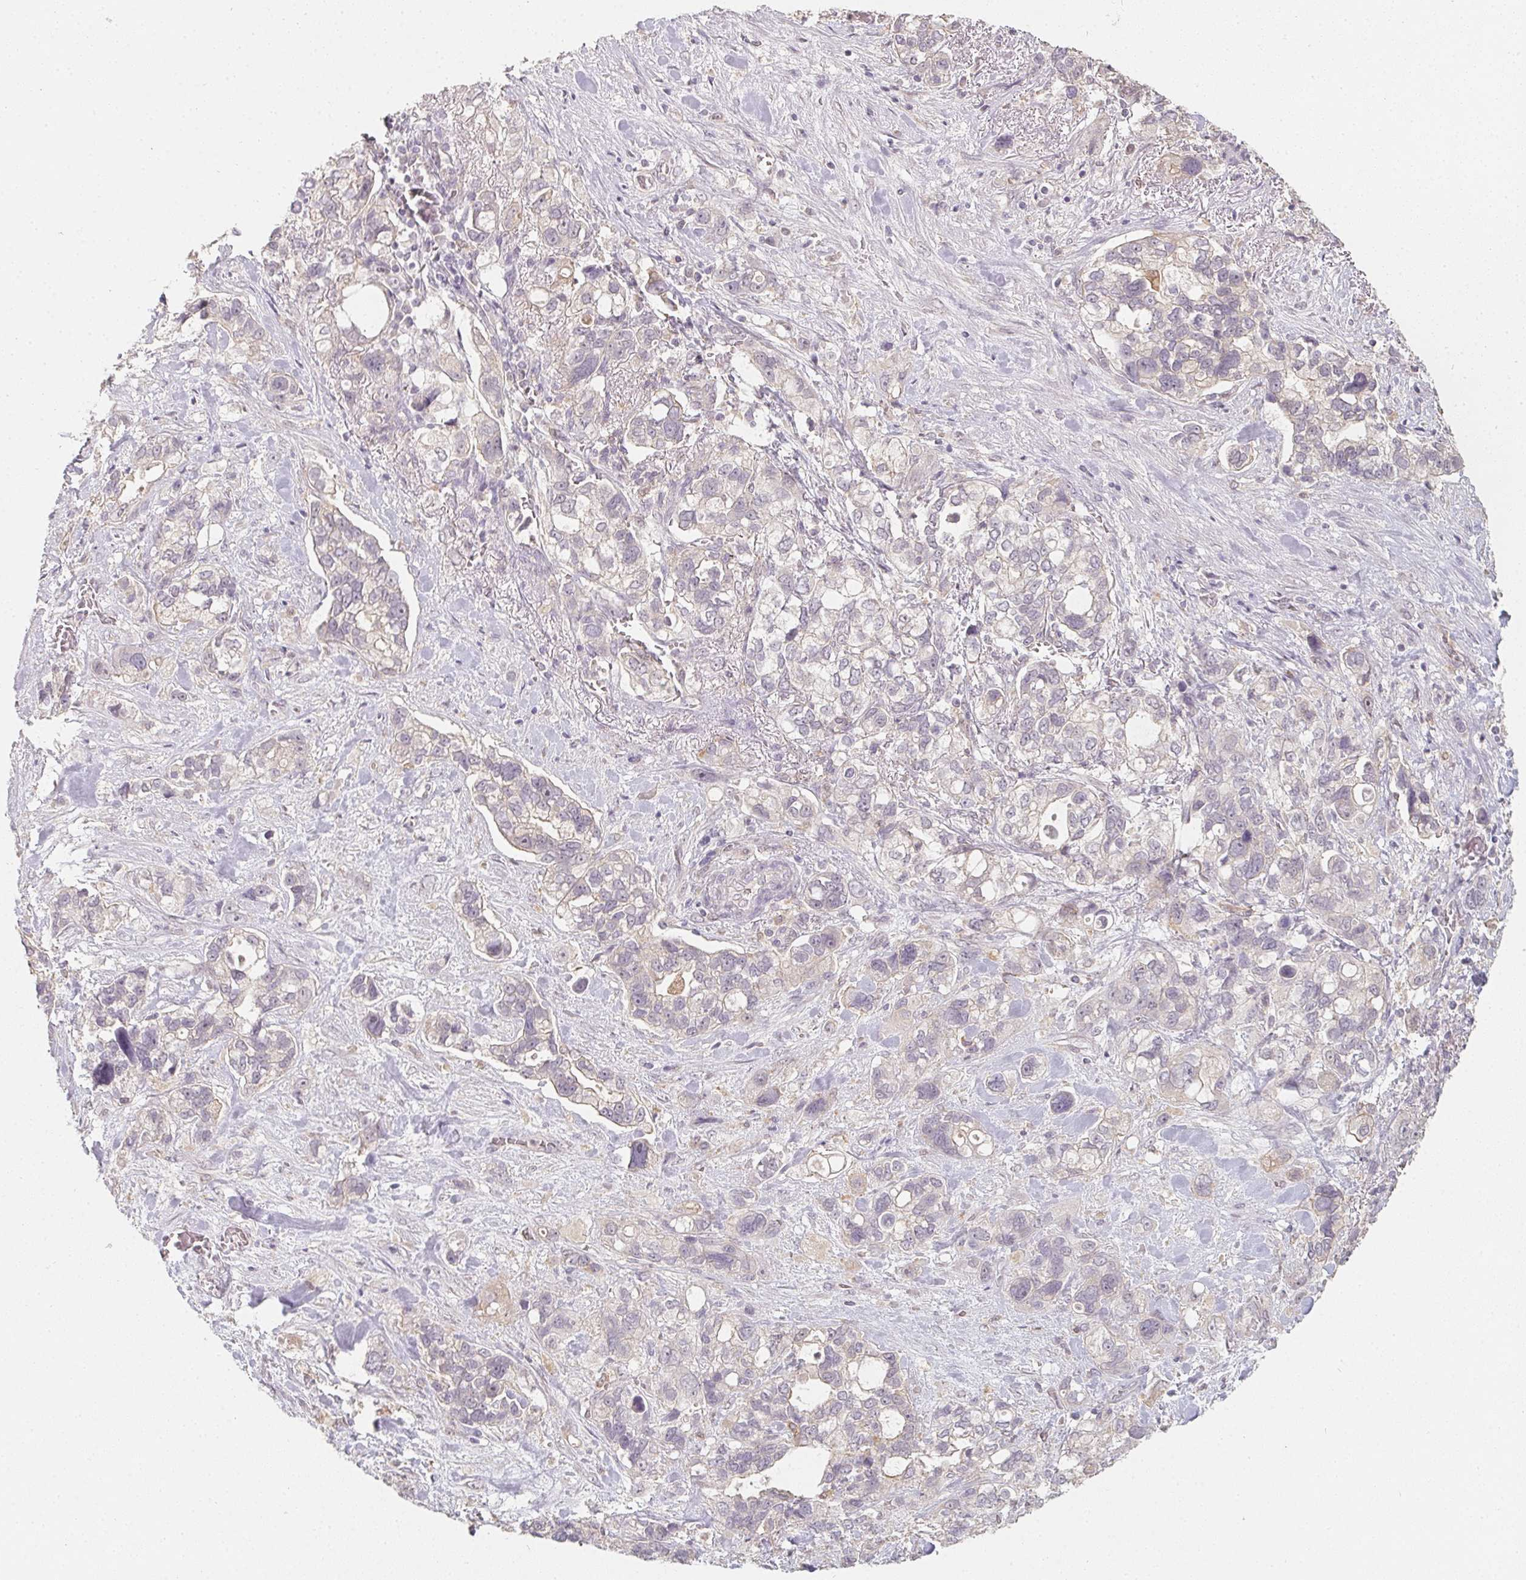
{"staining": {"intensity": "negative", "quantity": "none", "location": "none"}, "tissue": "stomach cancer", "cell_type": "Tumor cells", "image_type": "cancer", "snomed": [{"axis": "morphology", "description": "Adenocarcinoma, NOS"}, {"axis": "topography", "description": "Stomach, upper"}], "caption": "Image shows no significant protein positivity in tumor cells of stomach cancer (adenocarcinoma). (DAB immunohistochemistry (IHC) with hematoxylin counter stain).", "gene": "SOAT1", "patient": {"sex": "female", "age": 81}}